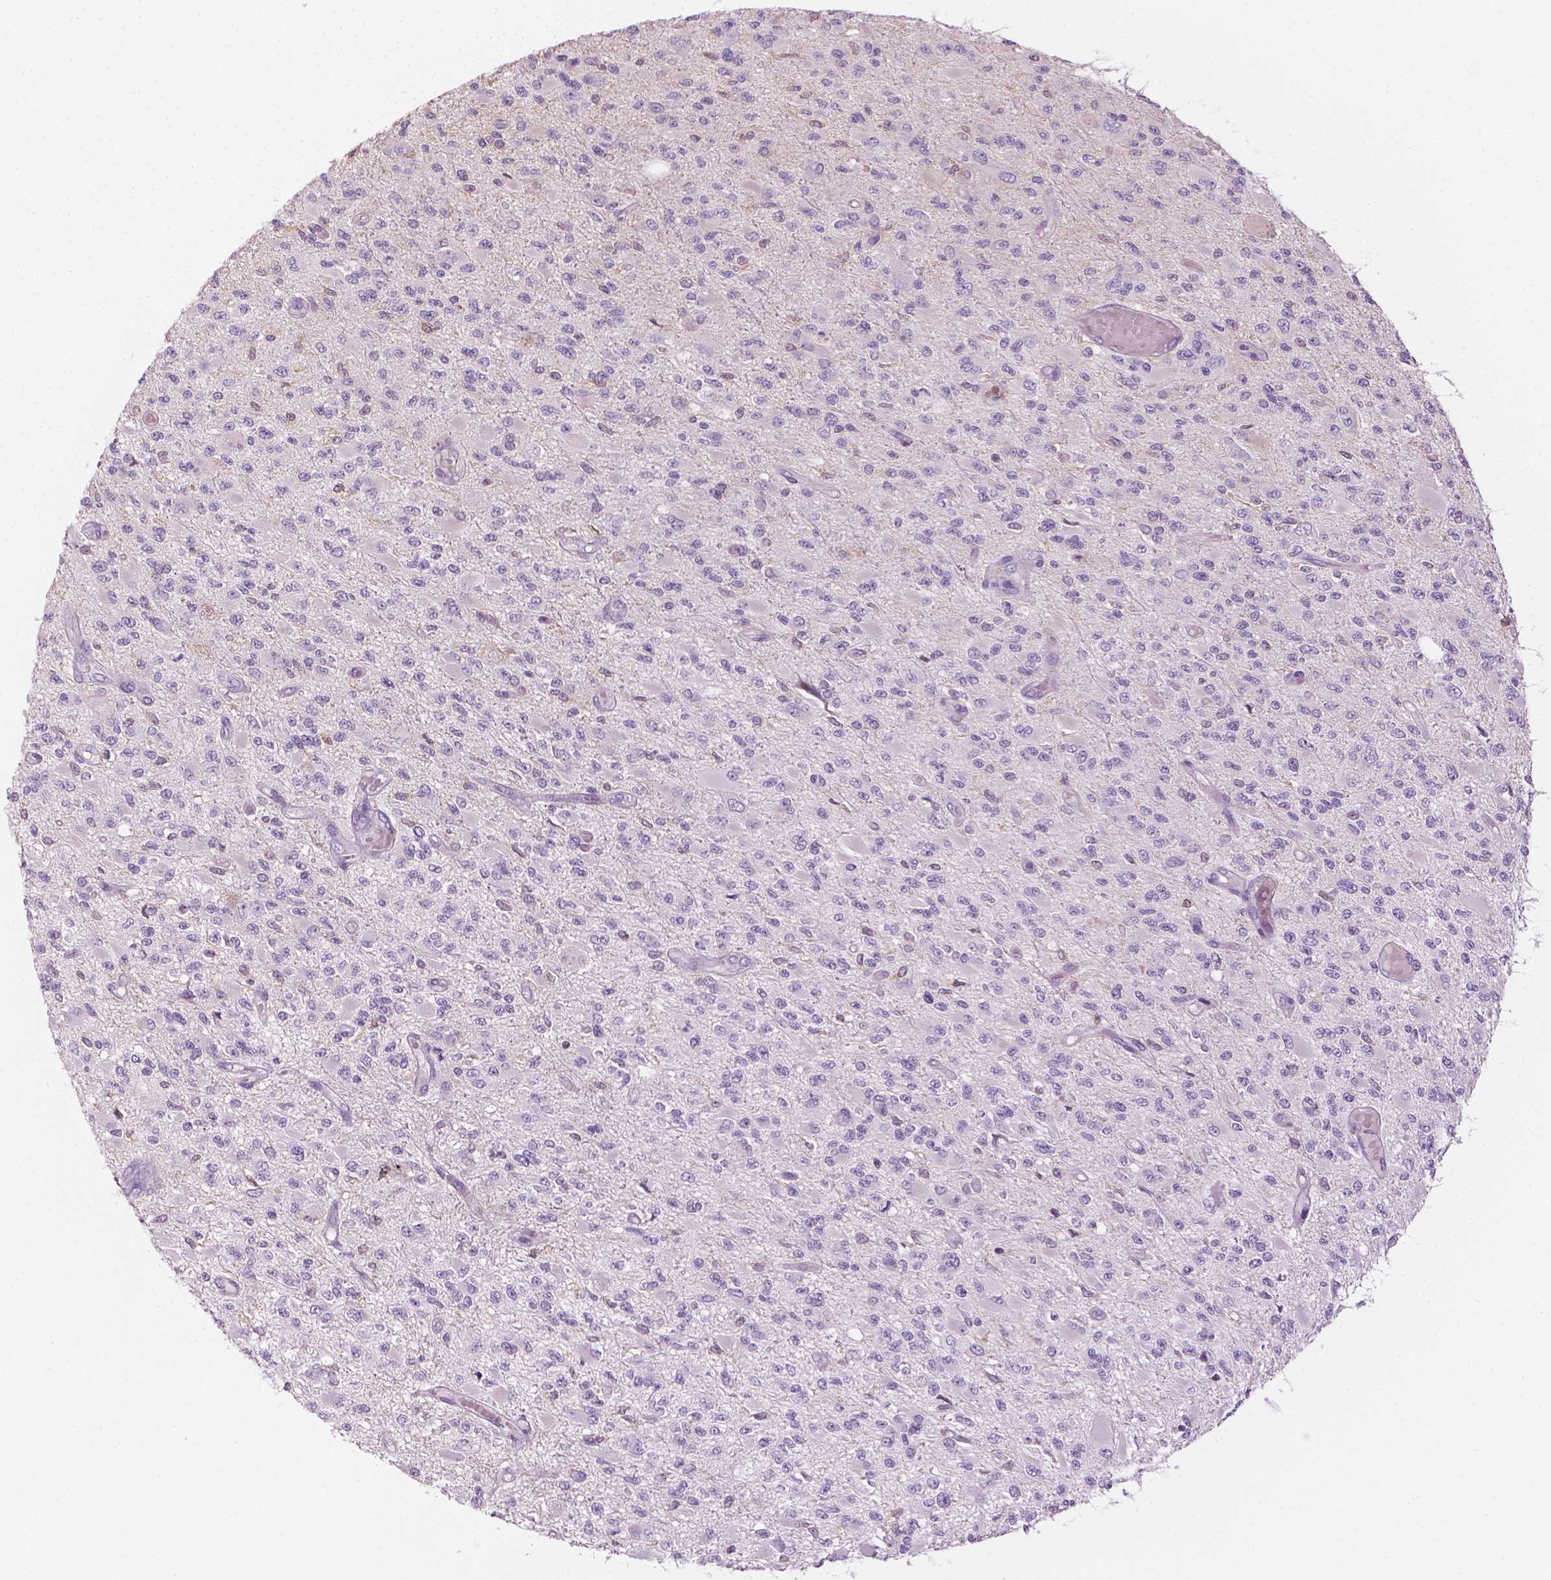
{"staining": {"intensity": "negative", "quantity": "none", "location": "none"}, "tissue": "glioma", "cell_type": "Tumor cells", "image_type": "cancer", "snomed": [{"axis": "morphology", "description": "Glioma, malignant, High grade"}, {"axis": "topography", "description": "Brain"}], "caption": "DAB immunohistochemical staining of human glioma shows no significant expression in tumor cells. (DAB (3,3'-diaminobenzidine) IHC, high magnification).", "gene": "SHMT1", "patient": {"sex": "female", "age": 63}}